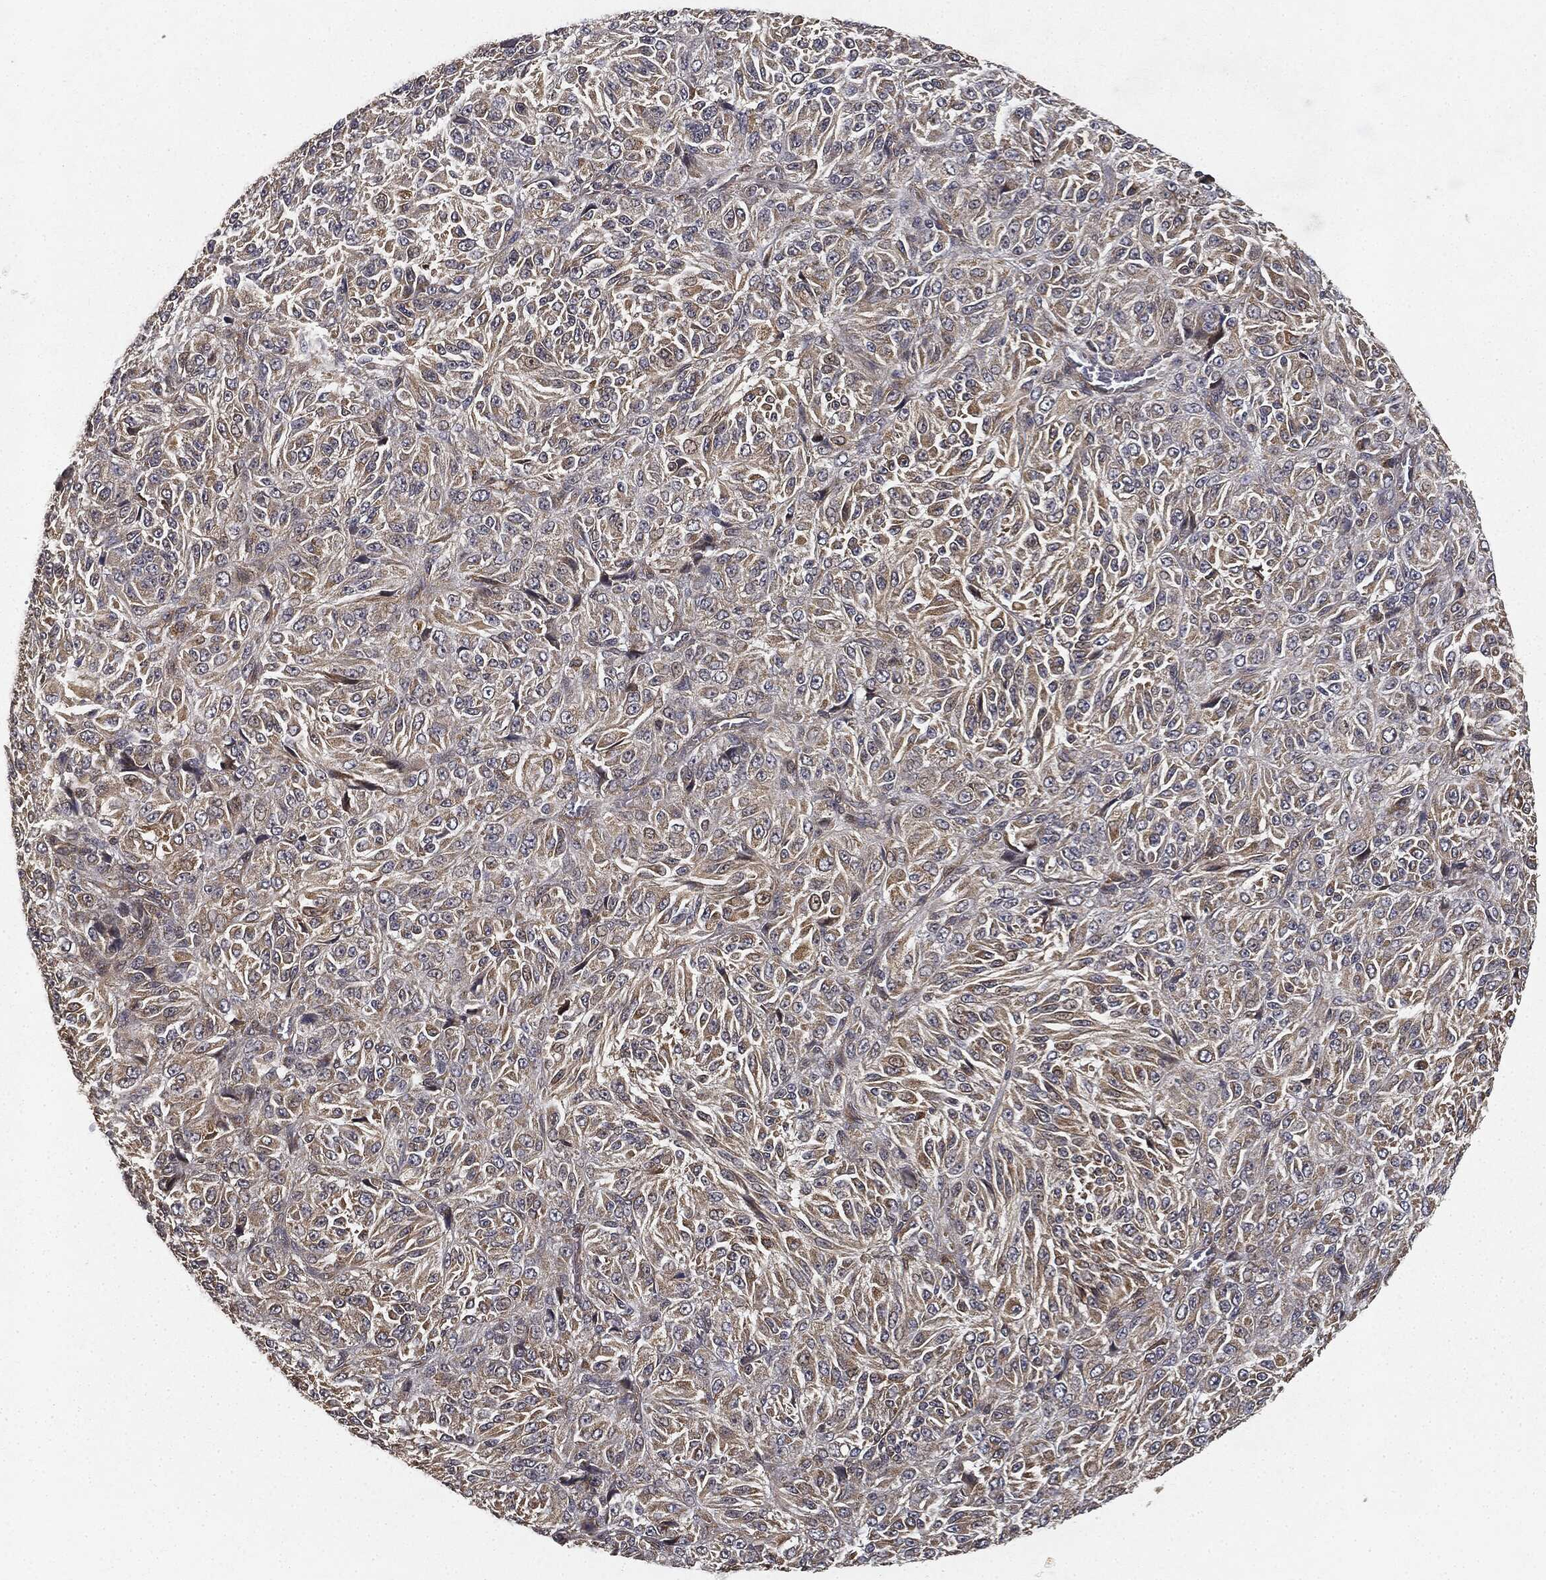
{"staining": {"intensity": "weak", "quantity": "25%-75%", "location": "cytoplasmic/membranous"}, "tissue": "melanoma", "cell_type": "Tumor cells", "image_type": "cancer", "snomed": [{"axis": "morphology", "description": "Malignant melanoma, Metastatic site"}, {"axis": "topography", "description": "Brain"}], "caption": "A low amount of weak cytoplasmic/membranous staining is seen in approximately 25%-75% of tumor cells in melanoma tissue.", "gene": "MIER2", "patient": {"sex": "female", "age": 56}}